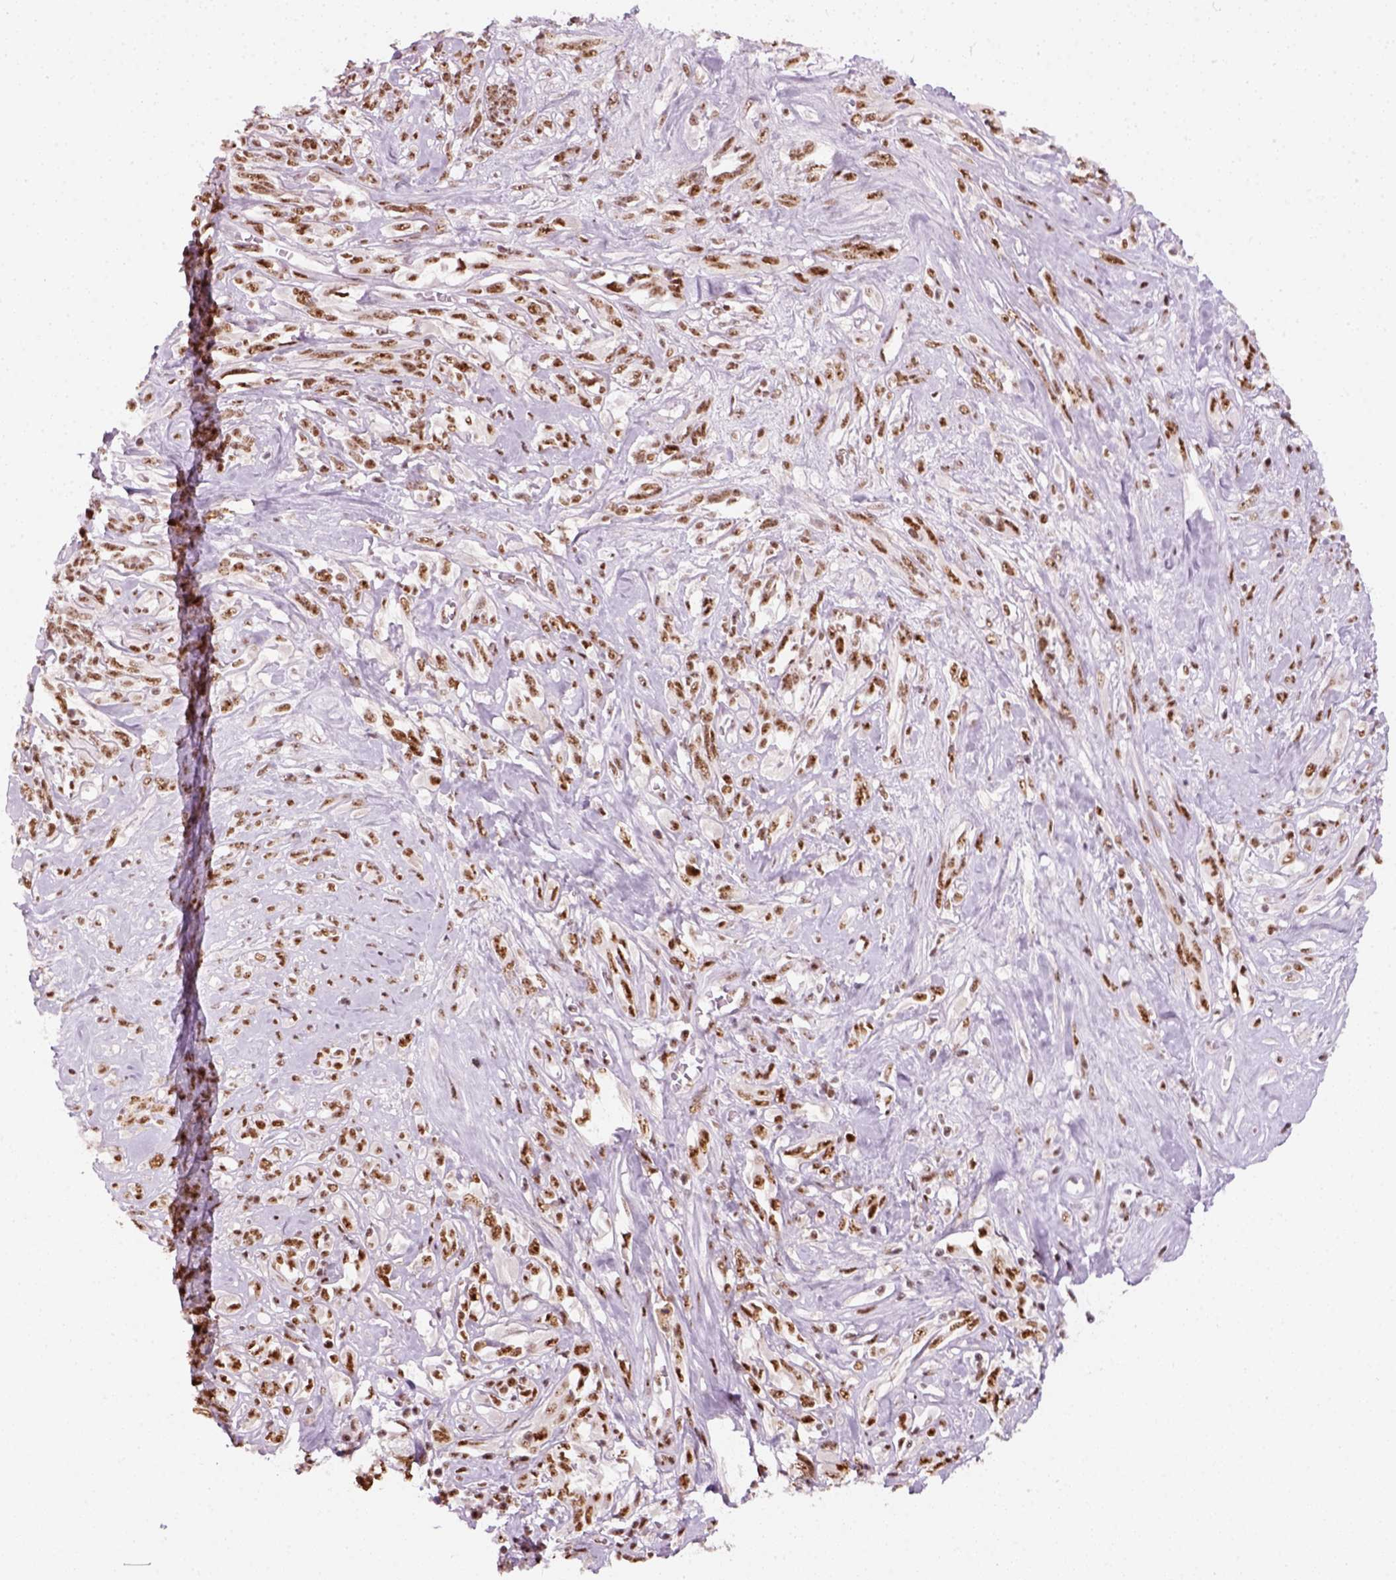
{"staining": {"intensity": "moderate", "quantity": ">75%", "location": "nuclear"}, "tissue": "melanoma", "cell_type": "Tumor cells", "image_type": "cancer", "snomed": [{"axis": "morphology", "description": "Malignant melanoma, NOS"}, {"axis": "topography", "description": "Skin"}], "caption": "This micrograph exhibits malignant melanoma stained with immunohistochemistry (IHC) to label a protein in brown. The nuclear of tumor cells show moderate positivity for the protein. Nuclei are counter-stained blue.", "gene": "GTF2F1", "patient": {"sex": "female", "age": 91}}